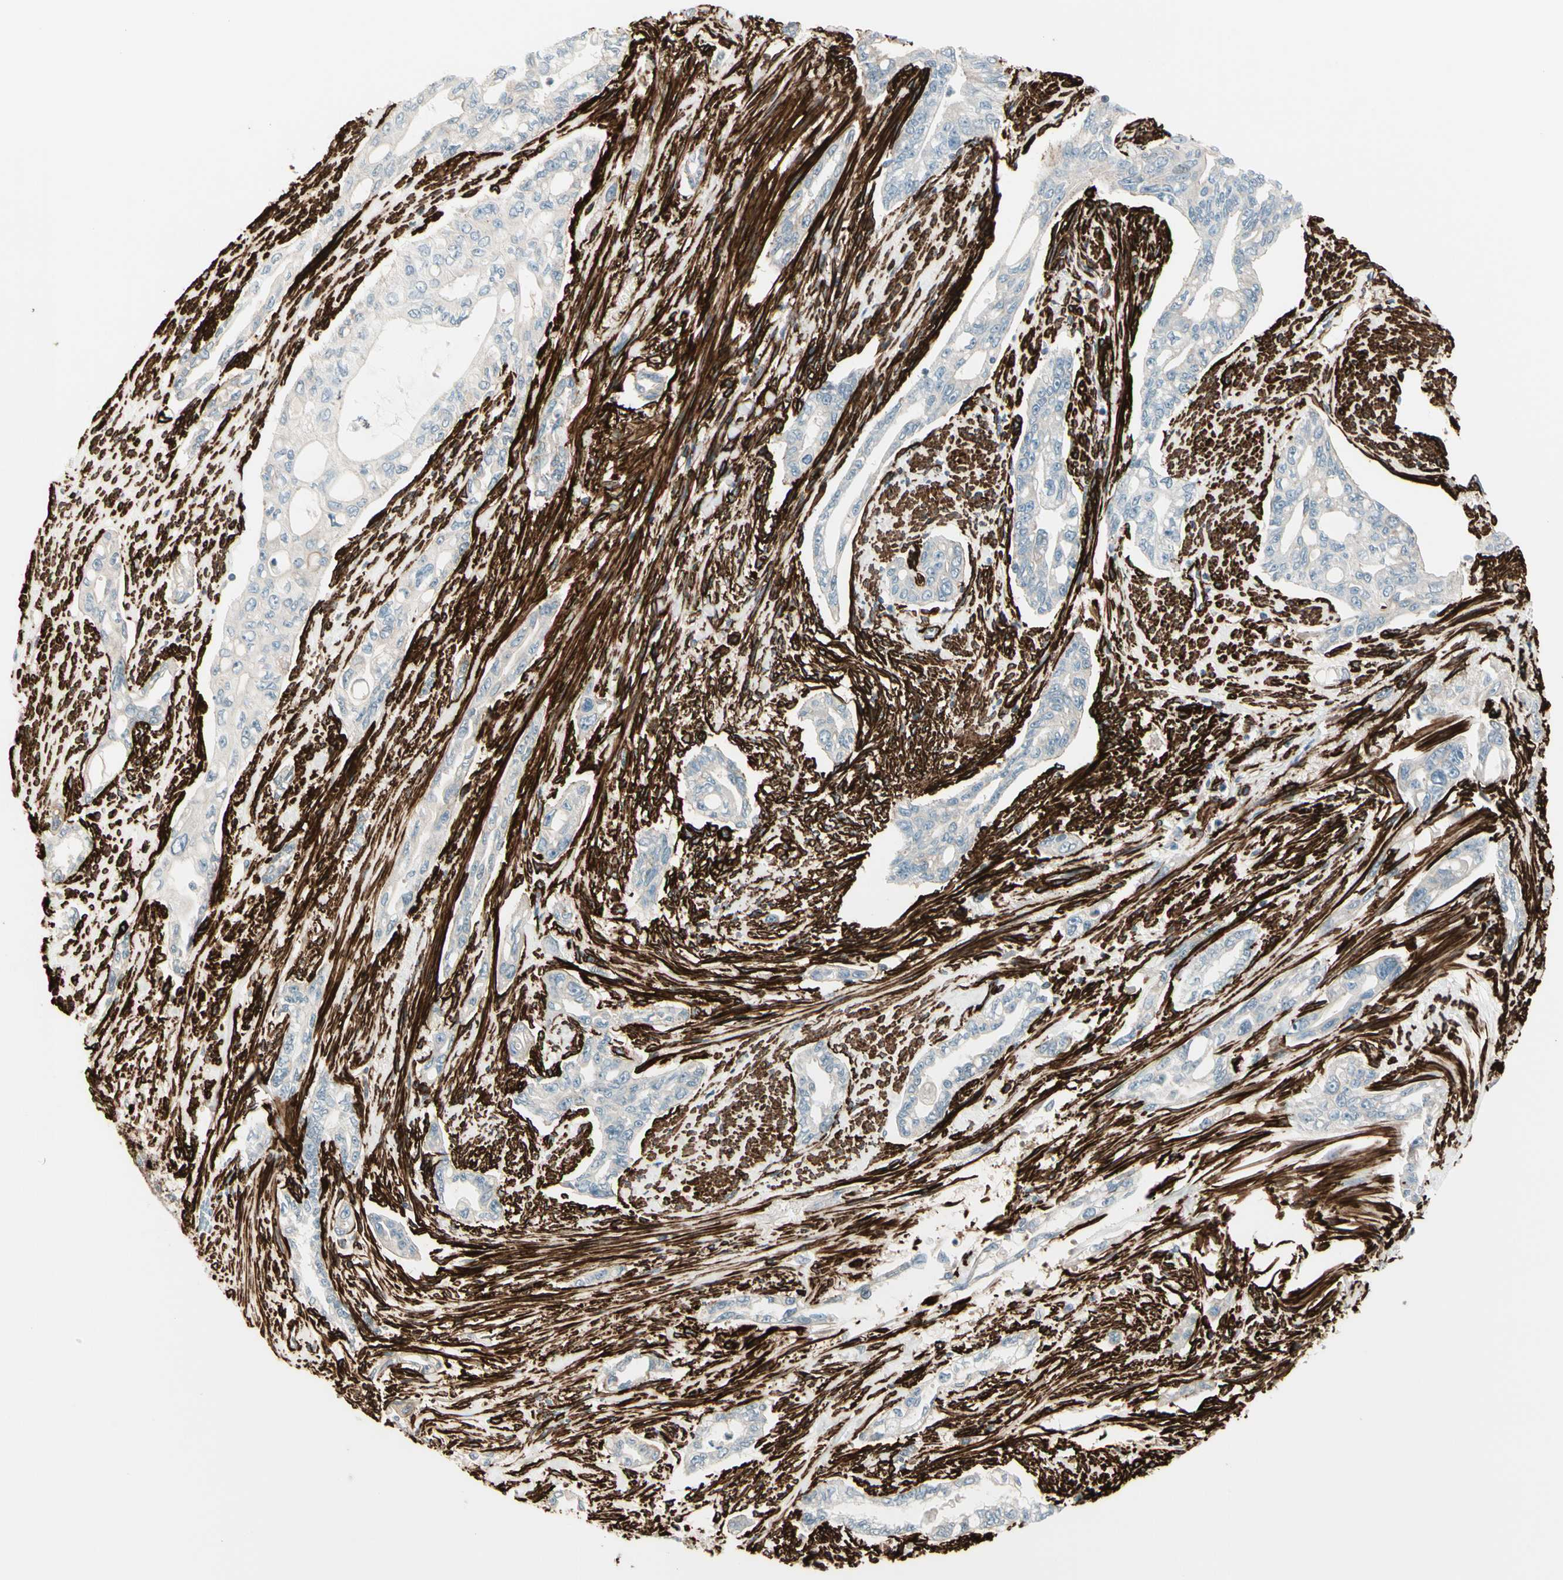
{"staining": {"intensity": "negative", "quantity": "none", "location": "none"}, "tissue": "pancreatic cancer", "cell_type": "Tumor cells", "image_type": "cancer", "snomed": [{"axis": "morphology", "description": "Normal tissue, NOS"}, {"axis": "topography", "description": "Pancreas"}], "caption": "This is a image of immunohistochemistry (IHC) staining of pancreatic cancer, which shows no positivity in tumor cells.", "gene": "CALD1", "patient": {"sex": "male", "age": 42}}